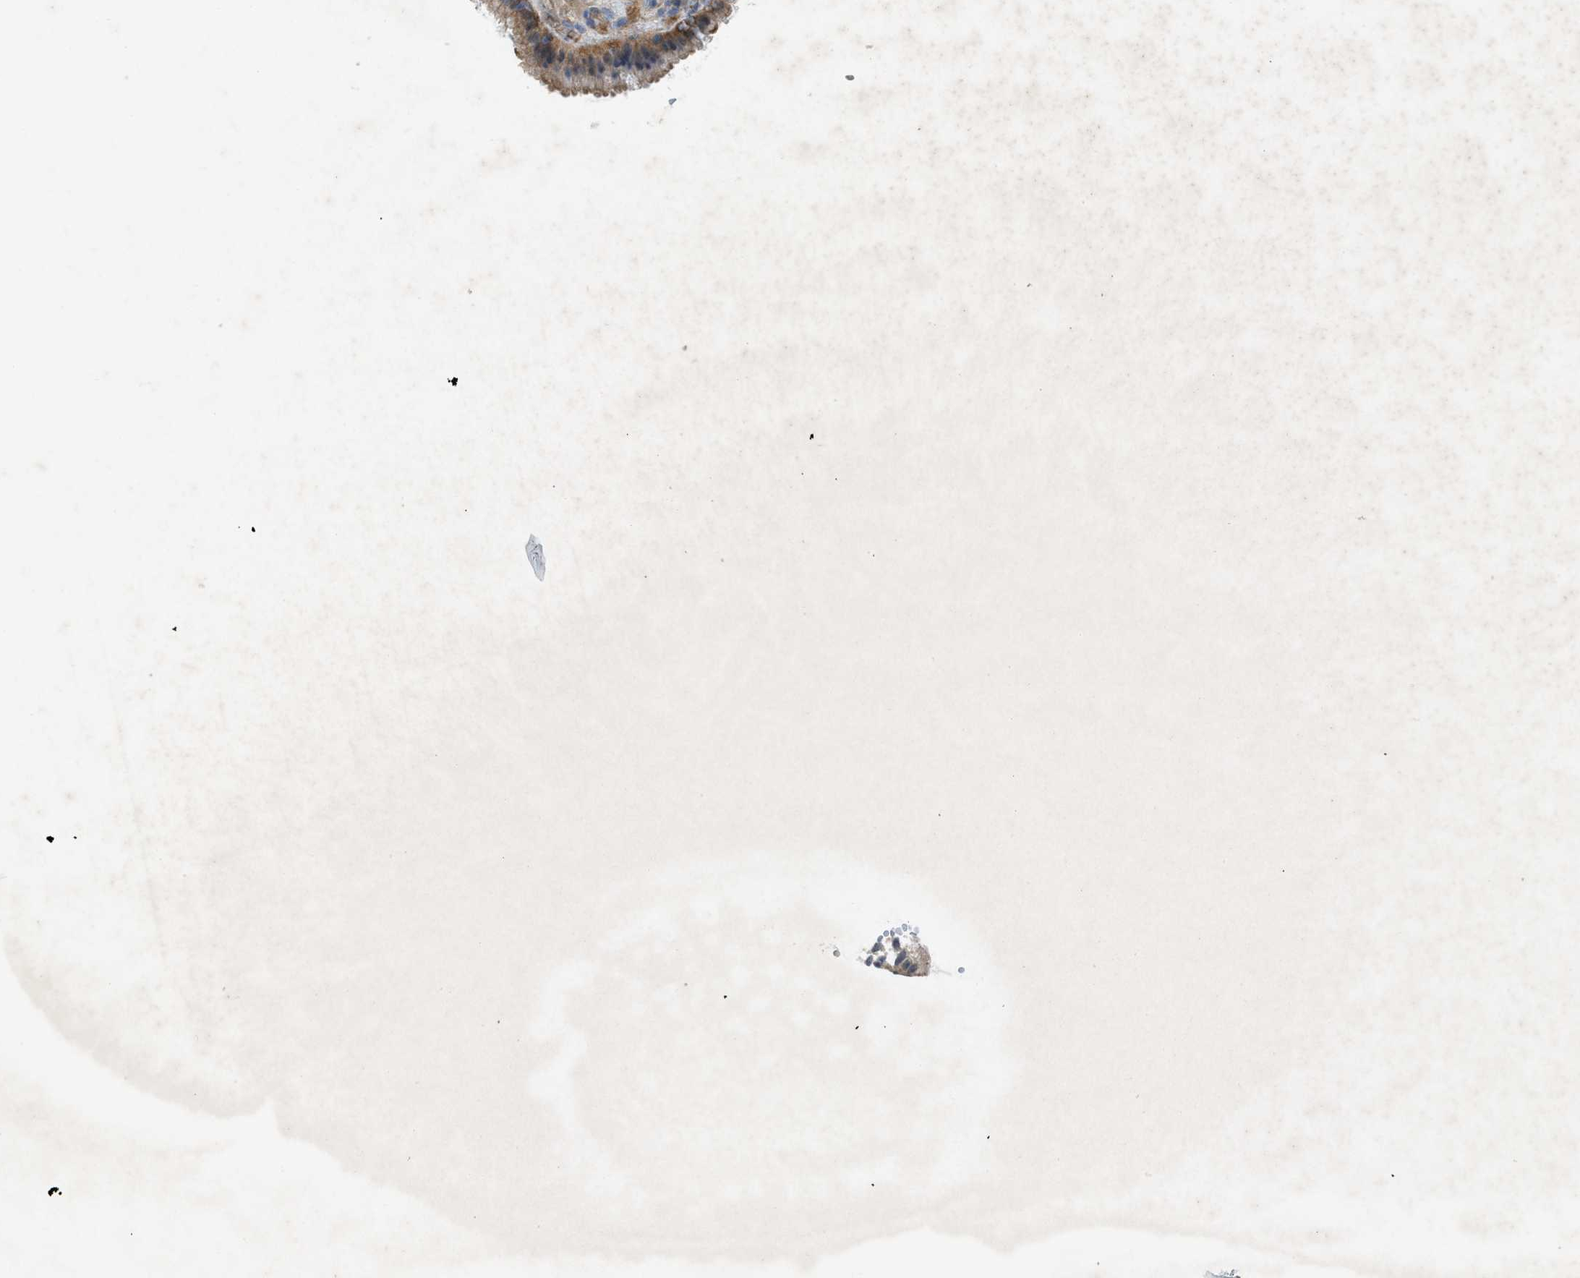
{"staining": {"intensity": "moderate", "quantity": ">75%", "location": "cytoplasmic/membranous"}, "tissue": "gallbladder", "cell_type": "Glandular cells", "image_type": "normal", "snomed": [{"axis": "morphology", "description": "Normal tissue, NOS"}, {"axis": "topography", "description": "Gallbladder"}], "caption": "Gallbladder stained for a protein (brown) exhibits moderate cytoplasmic/membranous positive expression in about >75% of glandular cells.", "gene": "PANX1", "patient": {"sex": "female", "age": 26}}